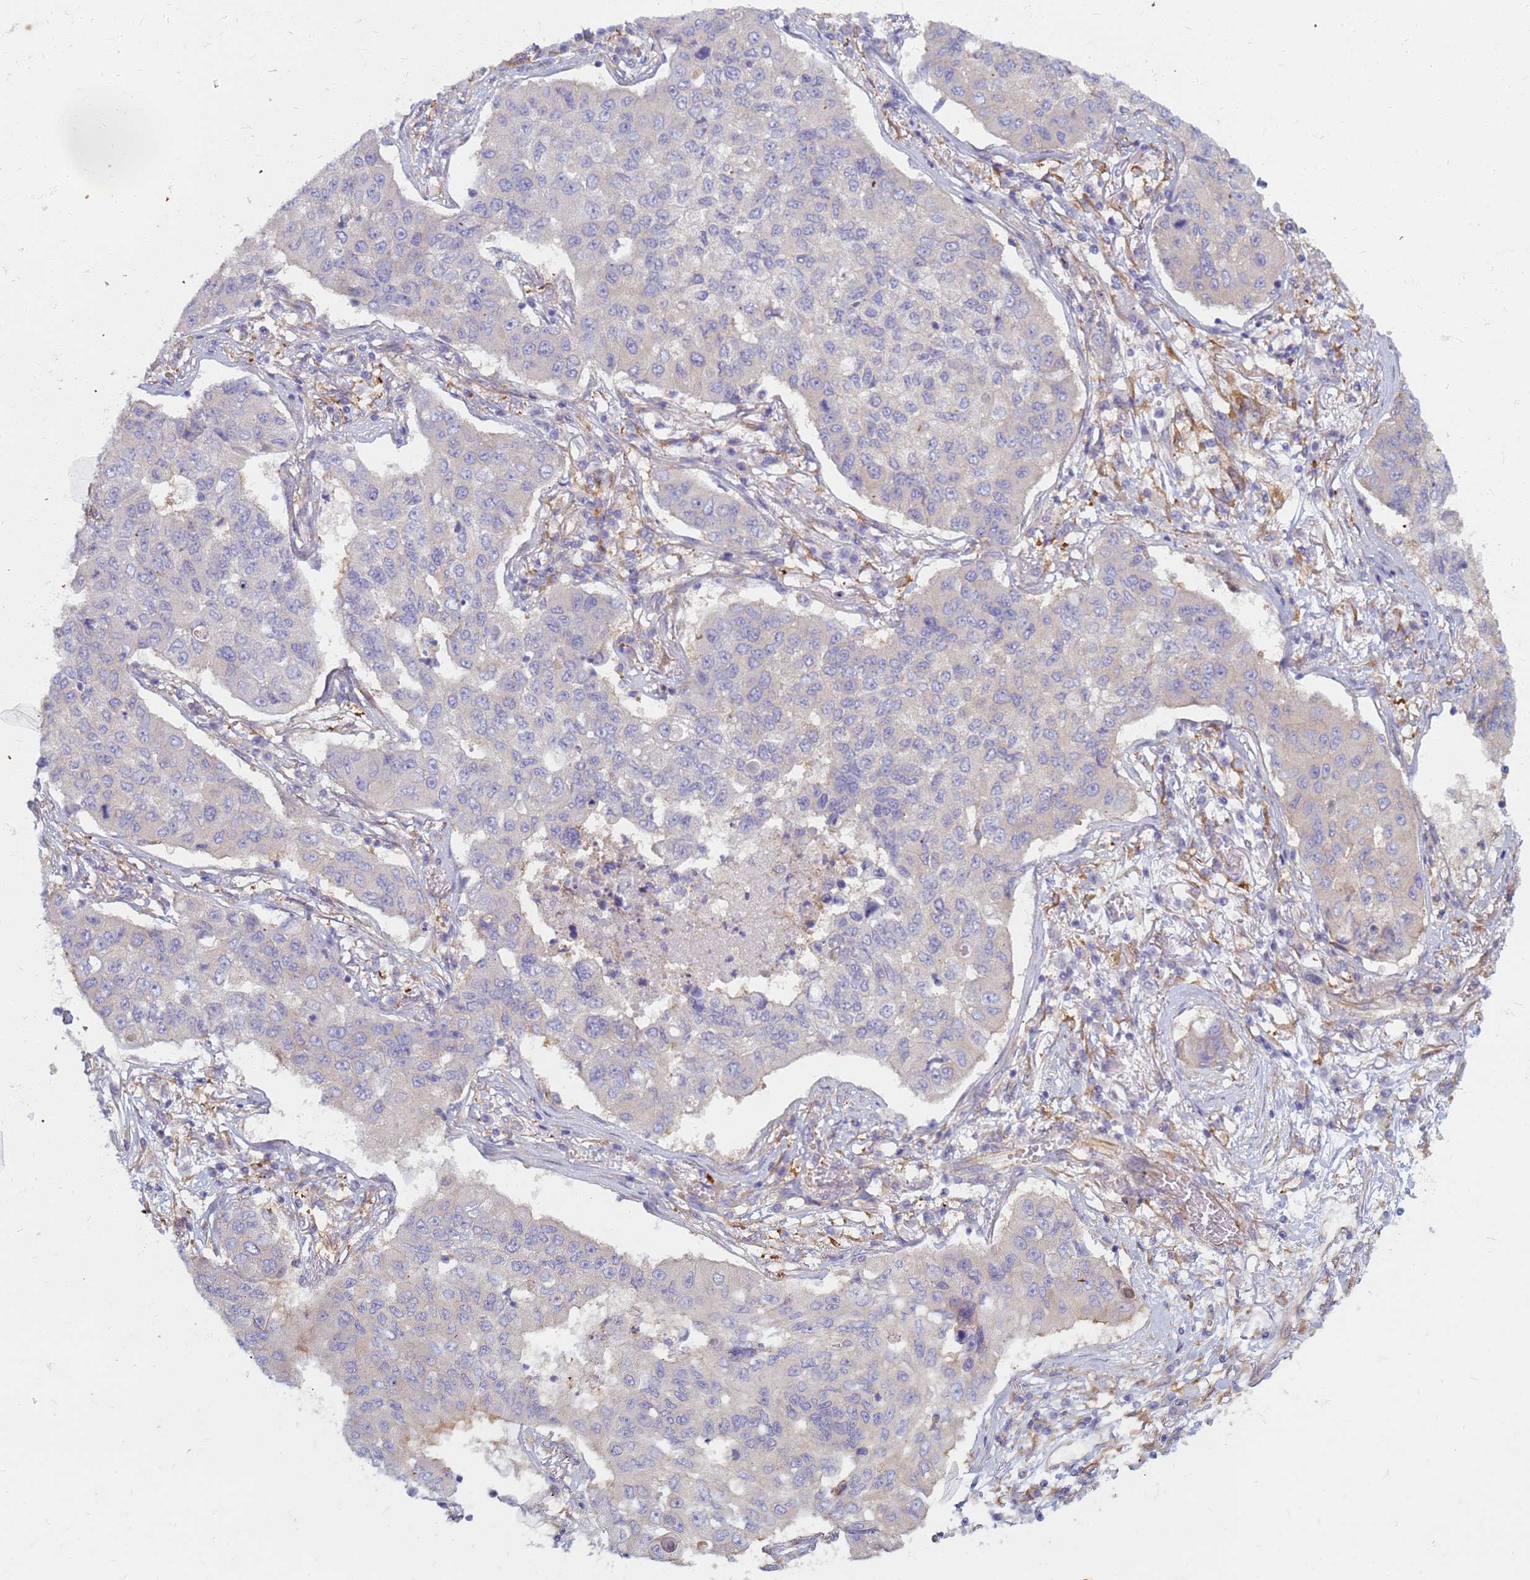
{"staining": {"intensity": "negative", "quantity": "none", "location": "none"}, "tissue": "lung cancer", "cell_type": "Tumor cells", "image_type": "cancer", "snomed": [{"axis": "morphology", "description": "Squamous cell carcinoma, NOS"}, {"axis": "topography", "description": "Lung"}], "caption": "There is no significant staining in tumor cells of squamous cell carcinoma (lung).", "gene": "EEA1", "patient": {"sex": "male", "age": 74}}